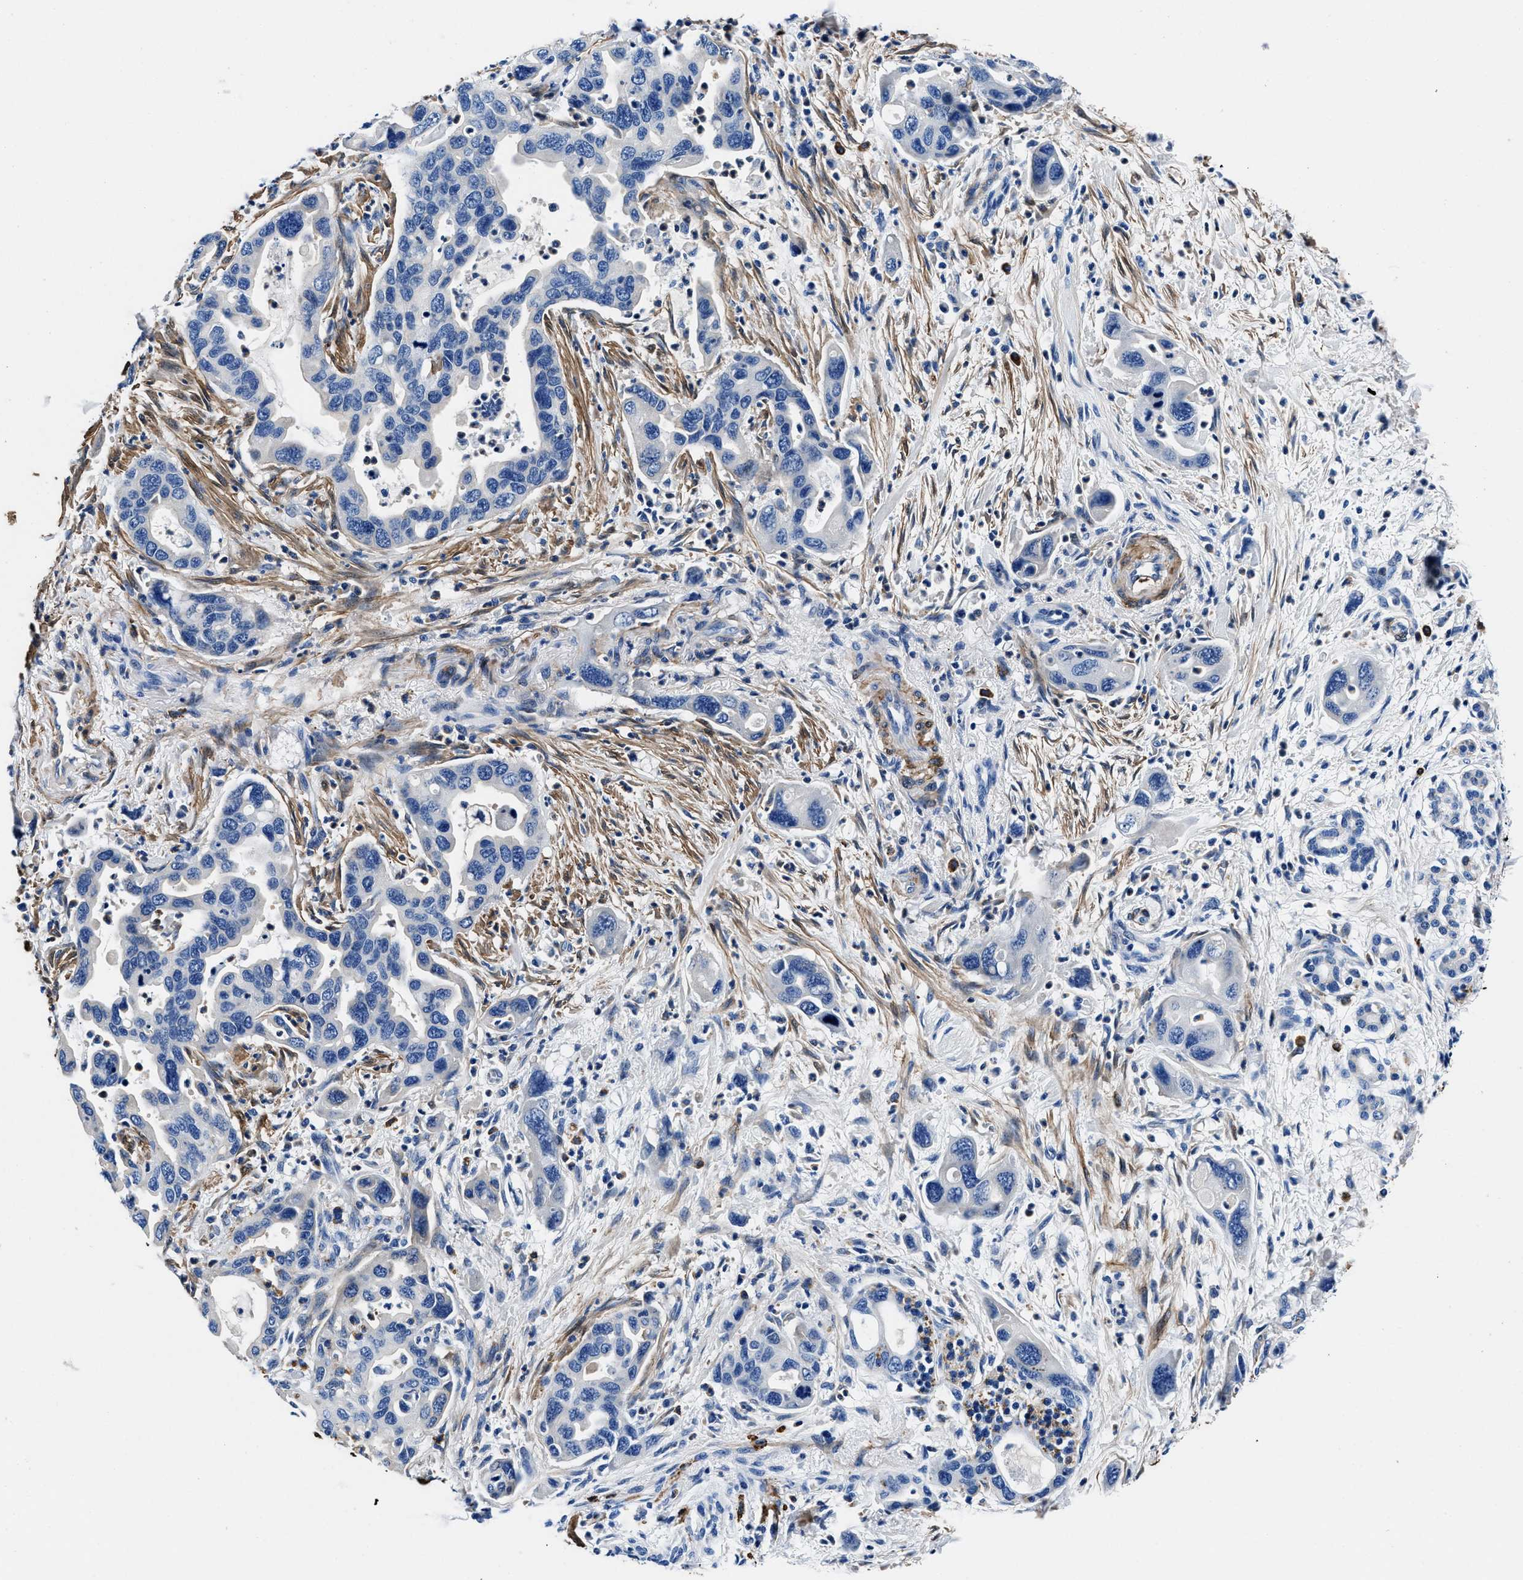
{"staining": {"intensity": "negative", "quantity": "none", "location": "none"}, "tissue": "pancreatic cancer", "cell_type": "Tumor cells", "image_type": "cancer", "snomed": [{"axis": "morphology", "description": "Normal tissue, NOS"}, {"axis": "morphology", "description": "Adenocarcinoma, NOS"}, {"axis": "topography", "description": "Pancreas"}], "caption": "DAB (3,3'-diaminobenzidine) immunohistochemical staining of human pancreatic cancer (adenocarcinoma) displays no significant positivity in tumor cells.", "gene": "TEX261", "patient": {"sex": "female", "age": 71}}